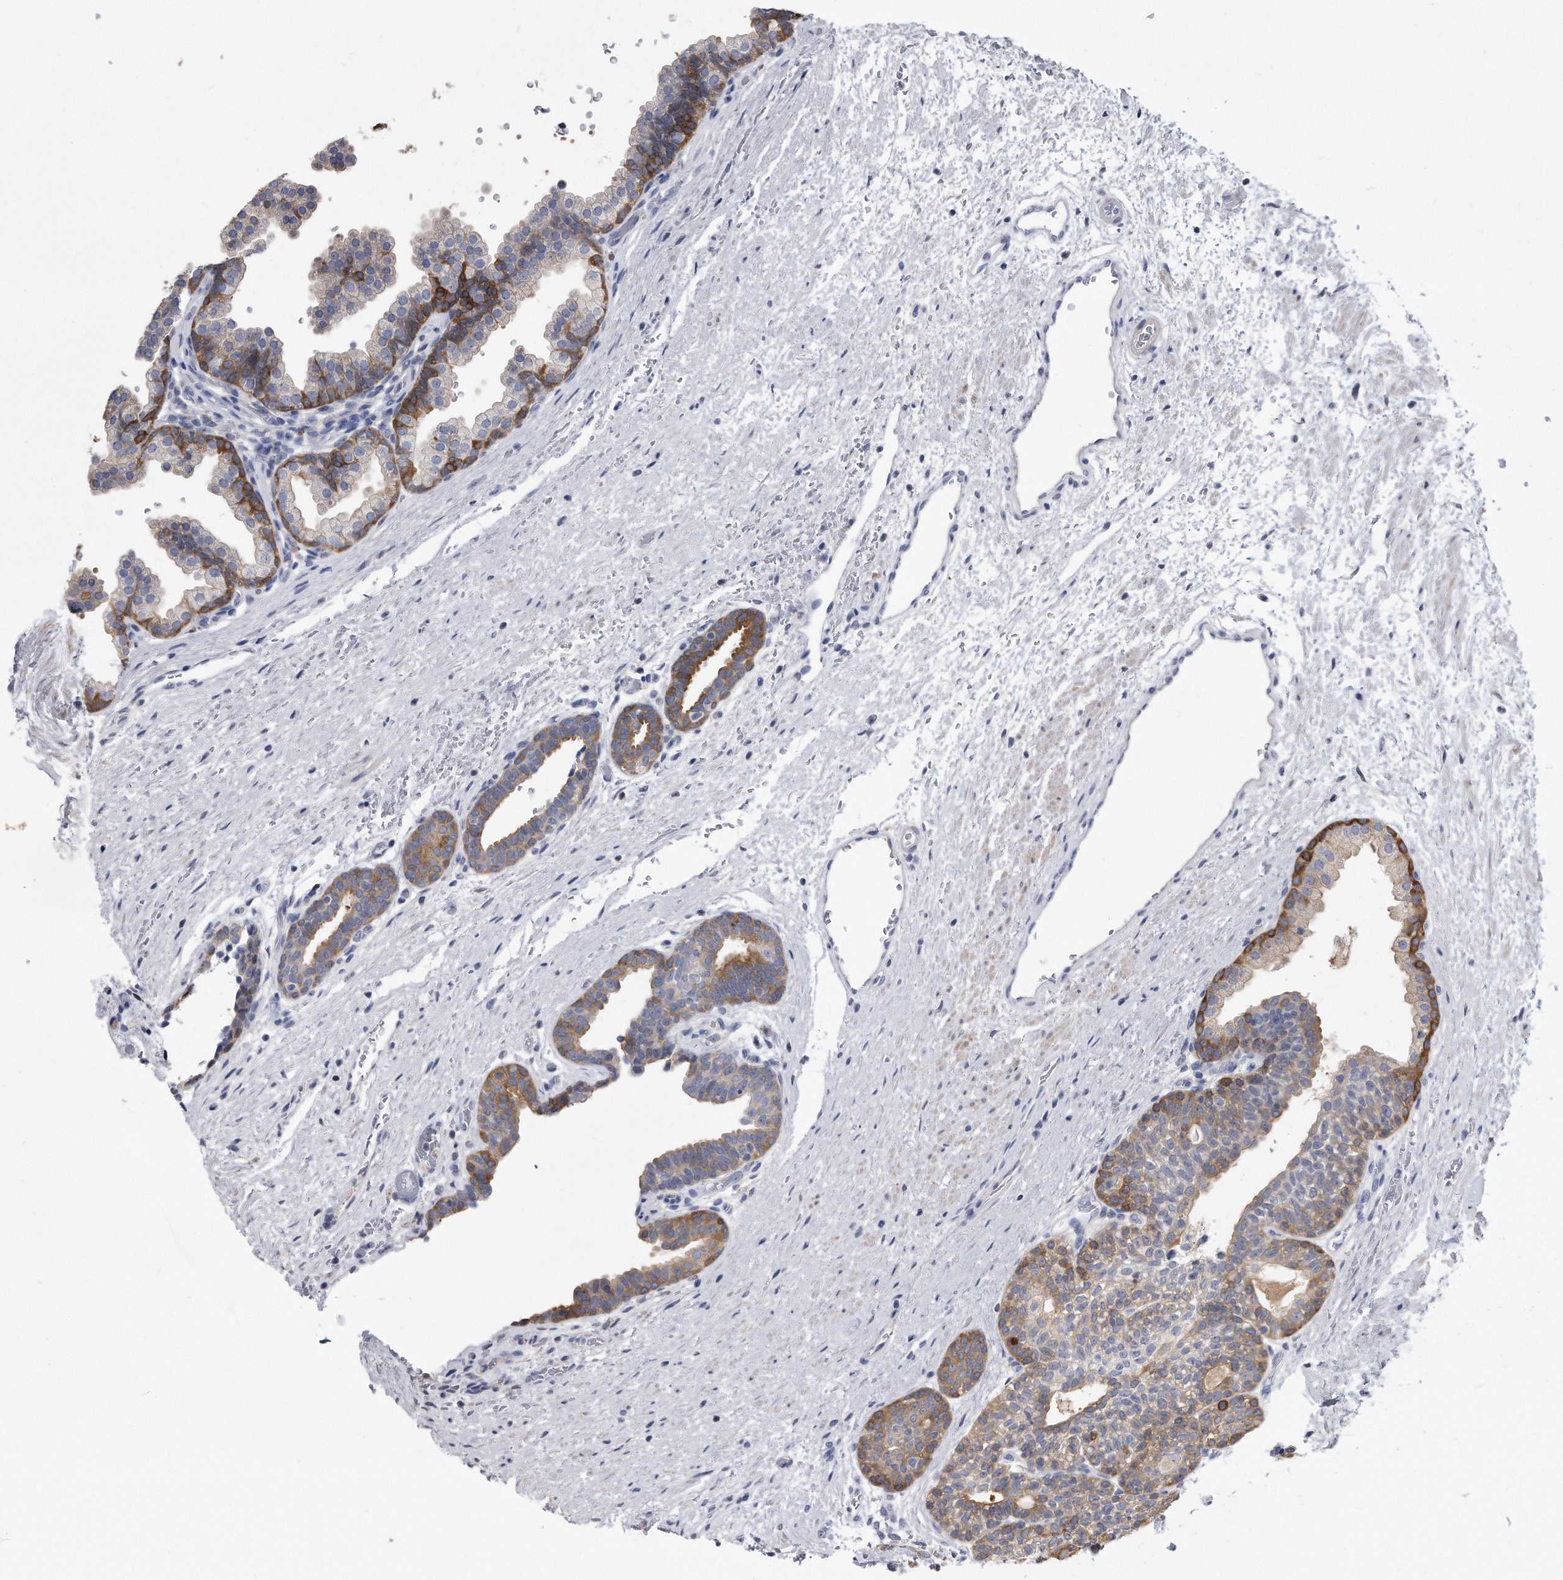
{"staining": {"intensity": "strong", "quantity": "25%-75%", "location": "cytoplasmic/membranous"}, "tissue": "prostate", "cell_type": "Glandular cells", "image_type": "normal", "snomed": [{"axis": "morphology", "description": "Normal tissue, NOS"}, {"axis": "topography", "description": "Prostate"}], "caption": "The image reveals a brown stain indicating the presence of a protein in the cytoplasmic/membranous of glandular cells in prostate. (DAB (3,3'-diaminobenzidine) = brown stain, brightfield microscopy at high magnification).", "gene": "PYGB", "patient": {"sex": "male", "age": 48}}